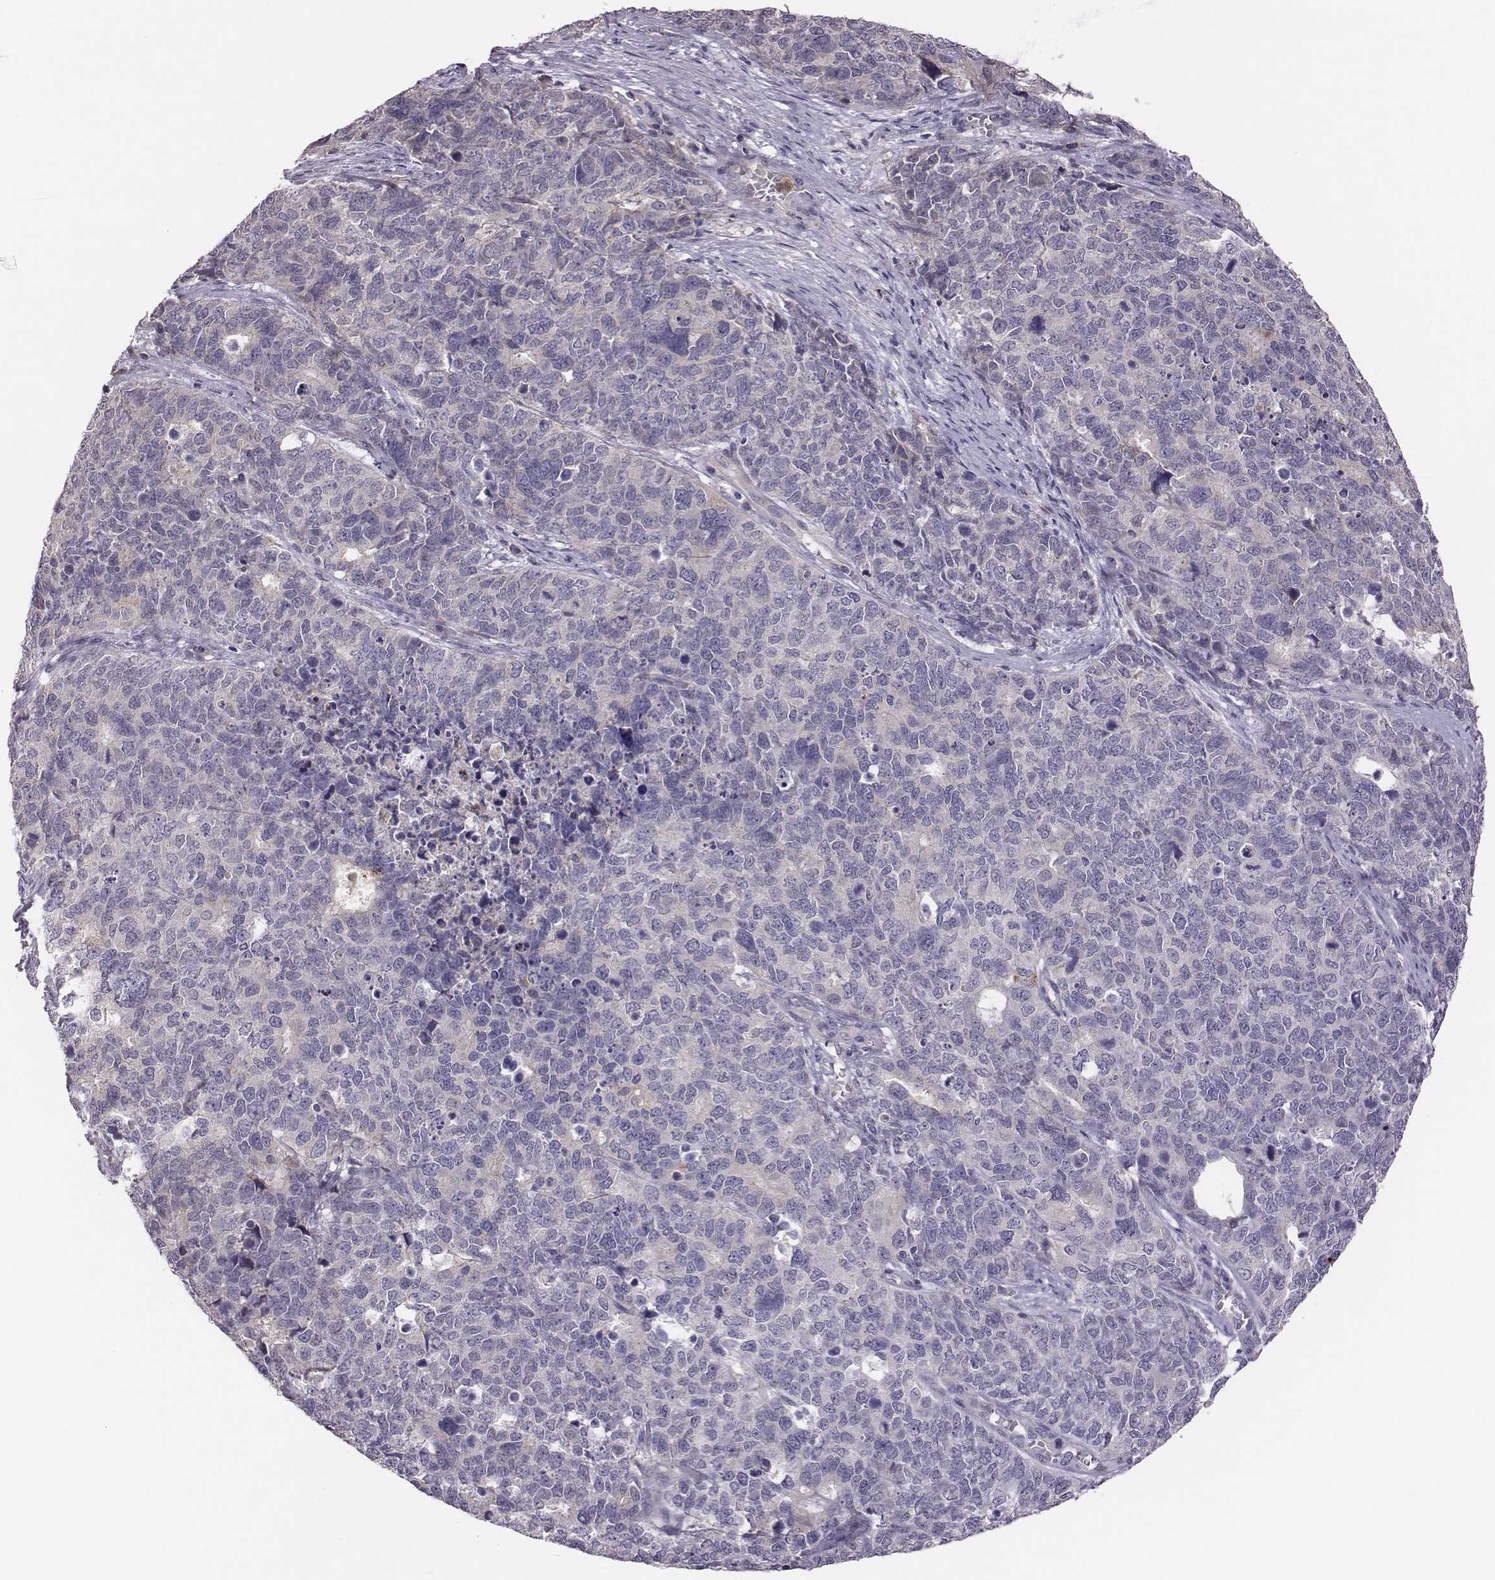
{"staining": {"intensity": "negative", "quantity": "none", "location": "none"}, "tissue": "cervical cancer", "cell_type": "Tumor cells", "image_type": "cancer", "snomed": [{"axis": "morphology", "description": "Squamous cell carcinoma, NOS"}, {"axis": "topography", "description": "Cervix"}], "caption": "DAB immunohistochemical staining of human cervical cancer reveals no significant staining in tumor cells.", "gene": "KMO", "patient": {"sex": "female", "age": 63}}